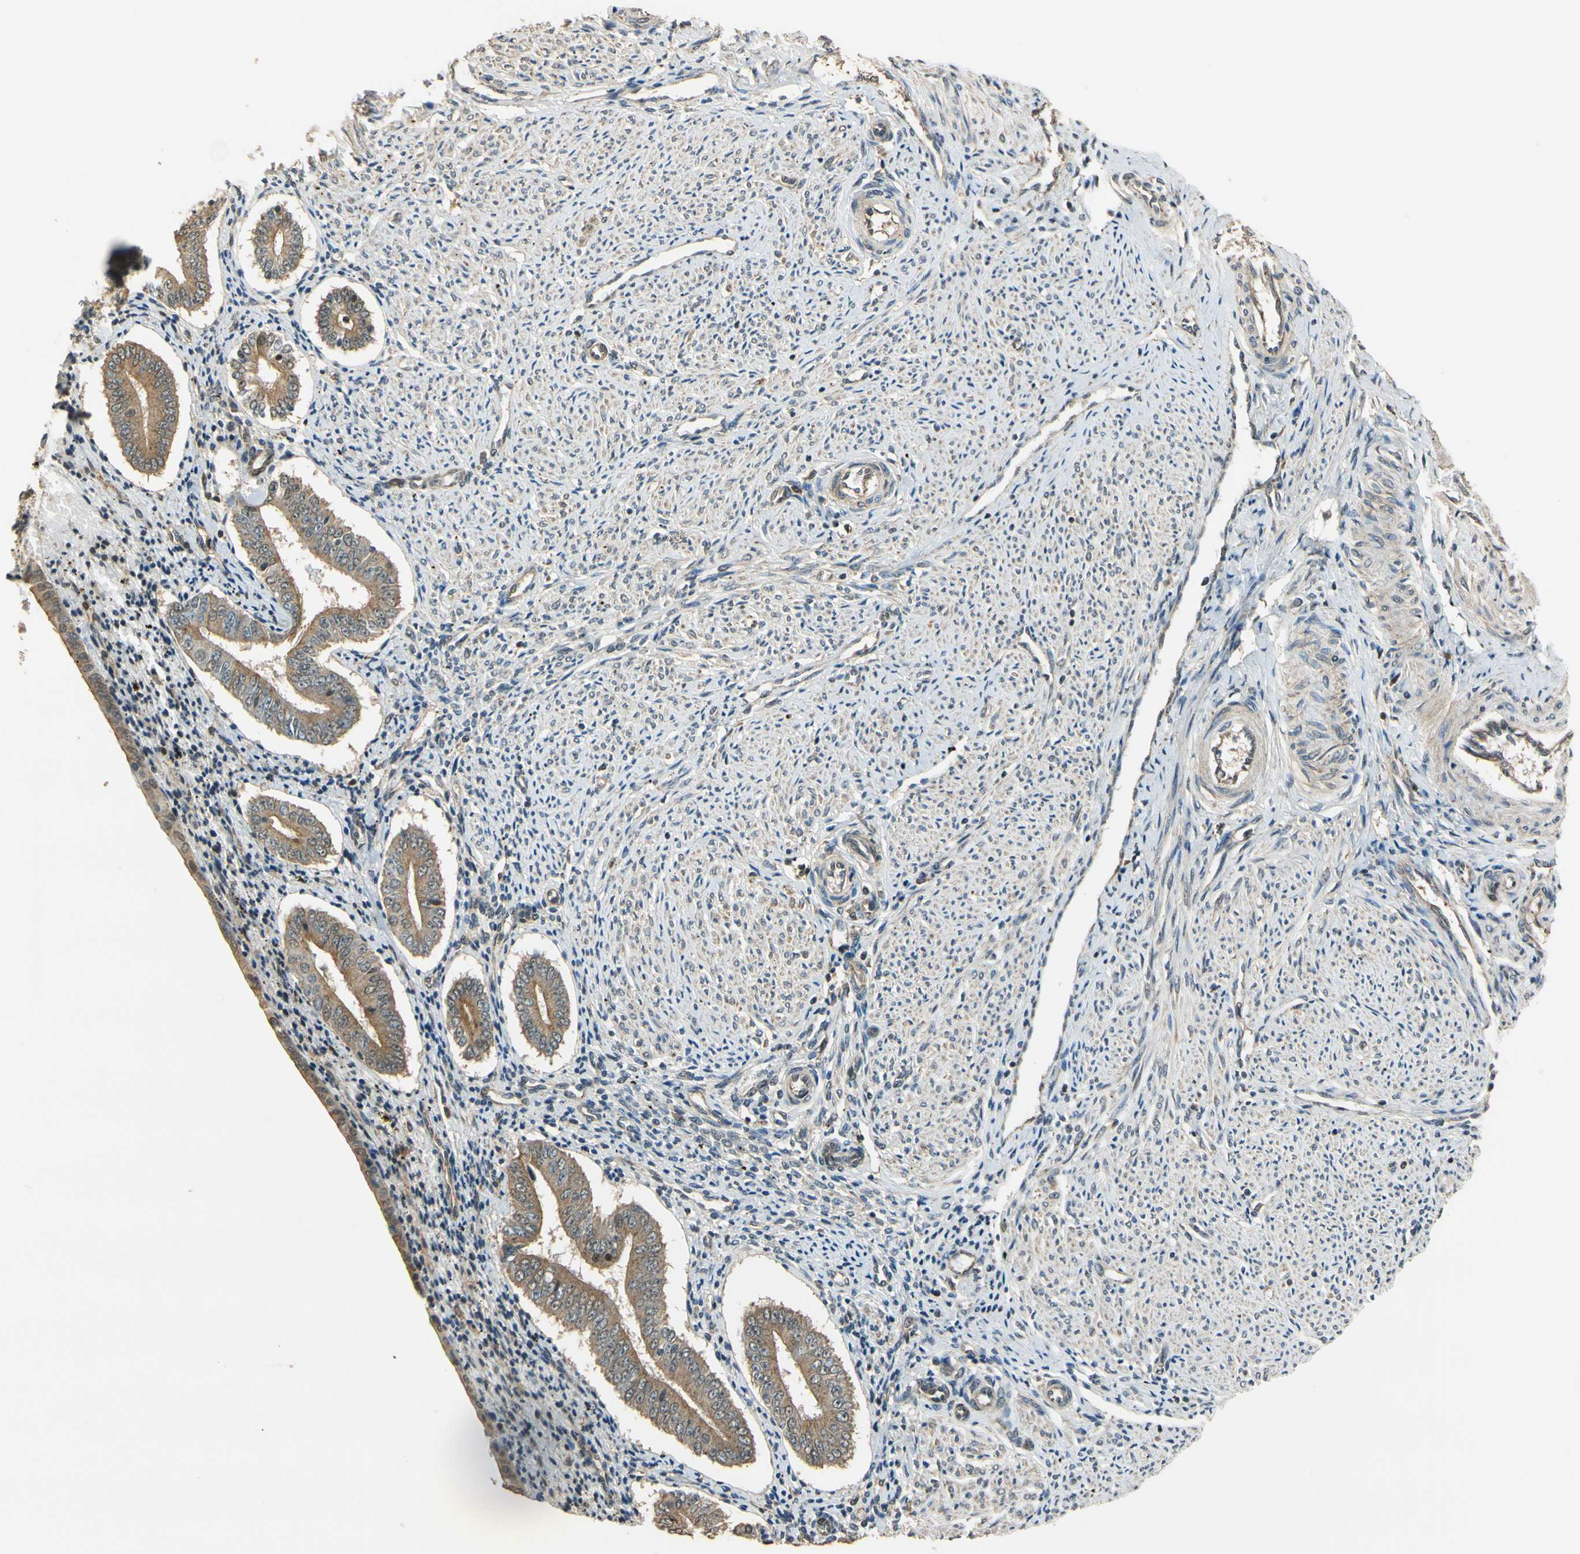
{"staining": {"intensity": "moderate", "quantity": "25%-75%", "location": "cytoplasmic/membranous,nuclear"}, "tissue": "endometrium", "cell_type": "Cells in endometrial stroma", "image_type": "normal", "snomed": [{"axis": "morphology", "description": "Normal tissue, NOS"}, {"axis": "topography", "description": "Endometrium"}], "caption": "High-magnification brightfield microscopy of unremarkable endometrium stained with DAB (3,3'-diaminobenzidine) (brown) and counterstained with hematoxylin (blue). cells in endometrial stroma exhibit moderate cytoplasmic/membranous,nuclear expression is appreciated in approximately25%-75% of cells.", "gene": "LAMTOR1", "patient": {"sex": "female", "age": 42}}